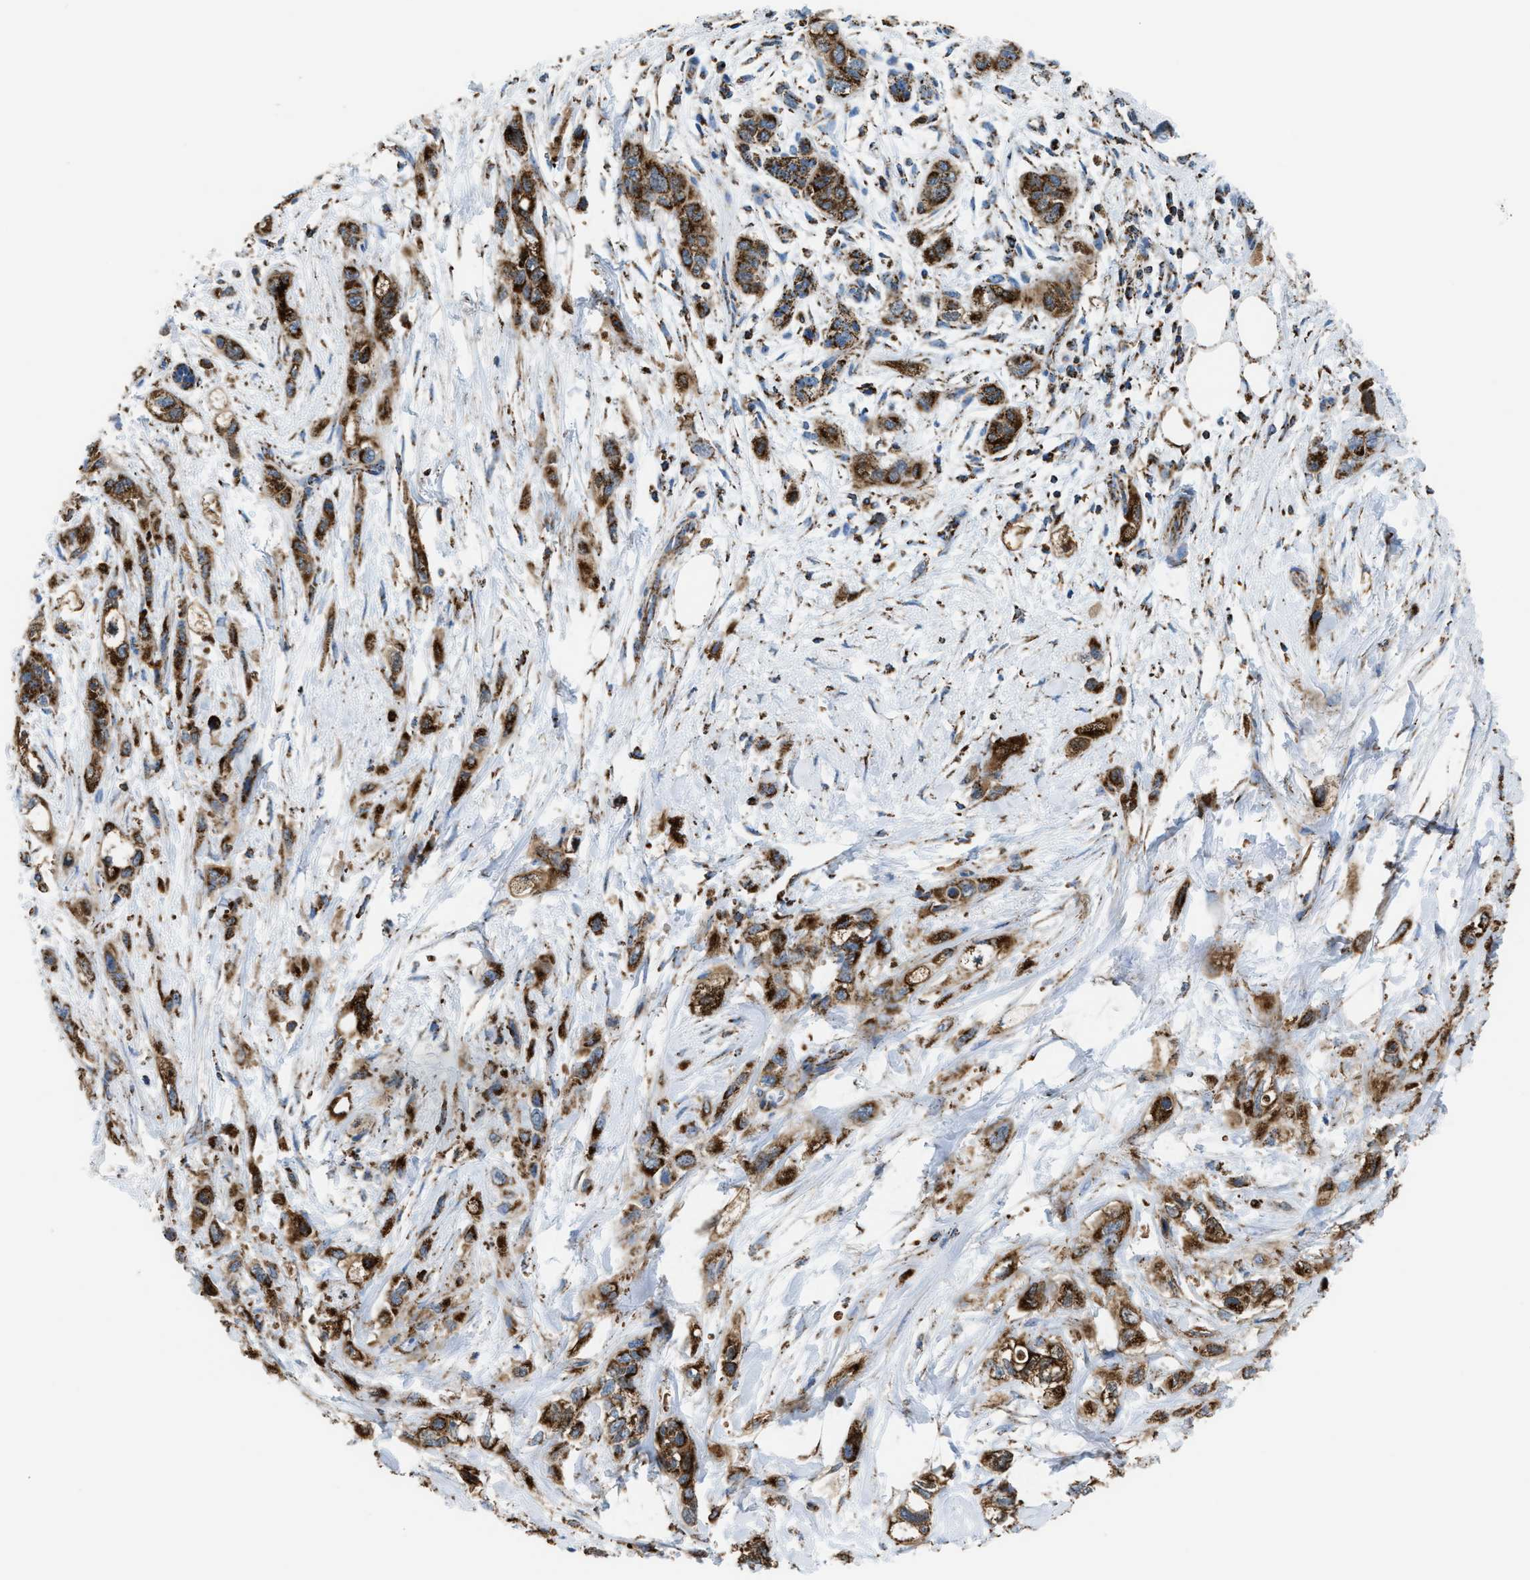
{"staining": {"intensity": "strong", "quantity": ">75%", "location": "cytoplasmic/membranous"}, "tissue": "pancreatic cancer", "cell_type": "Tumor cells", "image_type": "cancer", "snomed": [{"axis": "morphology", "description": "Adenocarcinoma, NOS"}, {"axis": "topography", "description": "Pancreas"}], "caption": "The immunohistochemical stain shows strong cytoplasmic/membranous staining in tumor cells of pancreatic cancer (adenocarcinoma) tissue.", "gene": "ECHS1", "patient": {"sex": "male", "age": 74}}